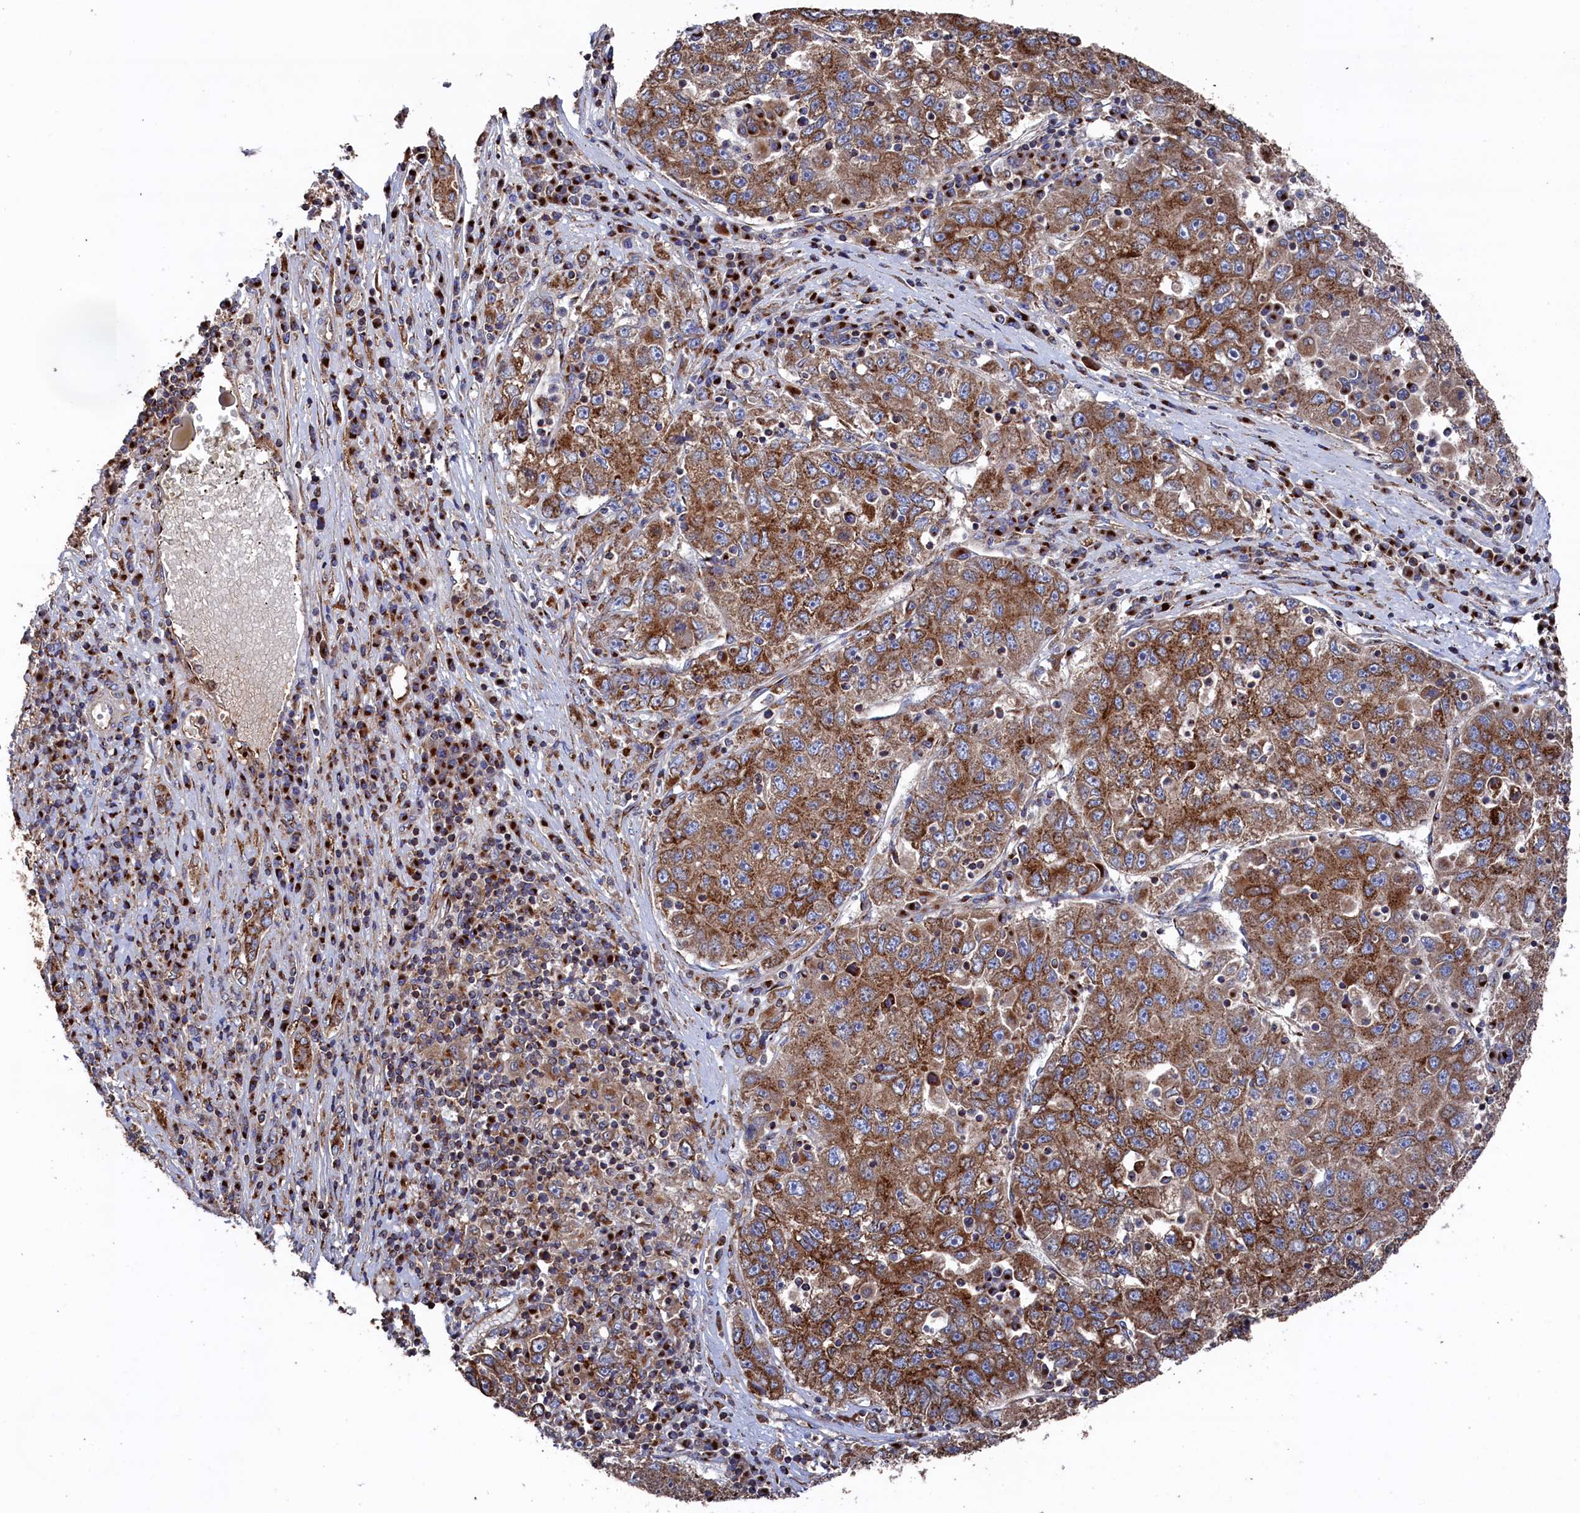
{"staining": {"intensity": "moderate", "quantity": ">75%", "location": "cytoplasmic/membranous"}, "tissue": "liver cancer", "cell_type": "Tumor cells", "image_type": "cancer", "snomed": [{"axis": "morphology", "description": "Carcinoma, Hepatocellular, NOS"}, {"axis": "topography", "description": "Liver"}], "caption": "Human liver cancer (hepatocellular carcinoma) stained for a protein (brown) reveals moderate cytoplasmic/membranous positive staining in approximately >75% of tumor cells.", "gene": "PRRC1", "patient": {"sex": "male", "age": 49}}